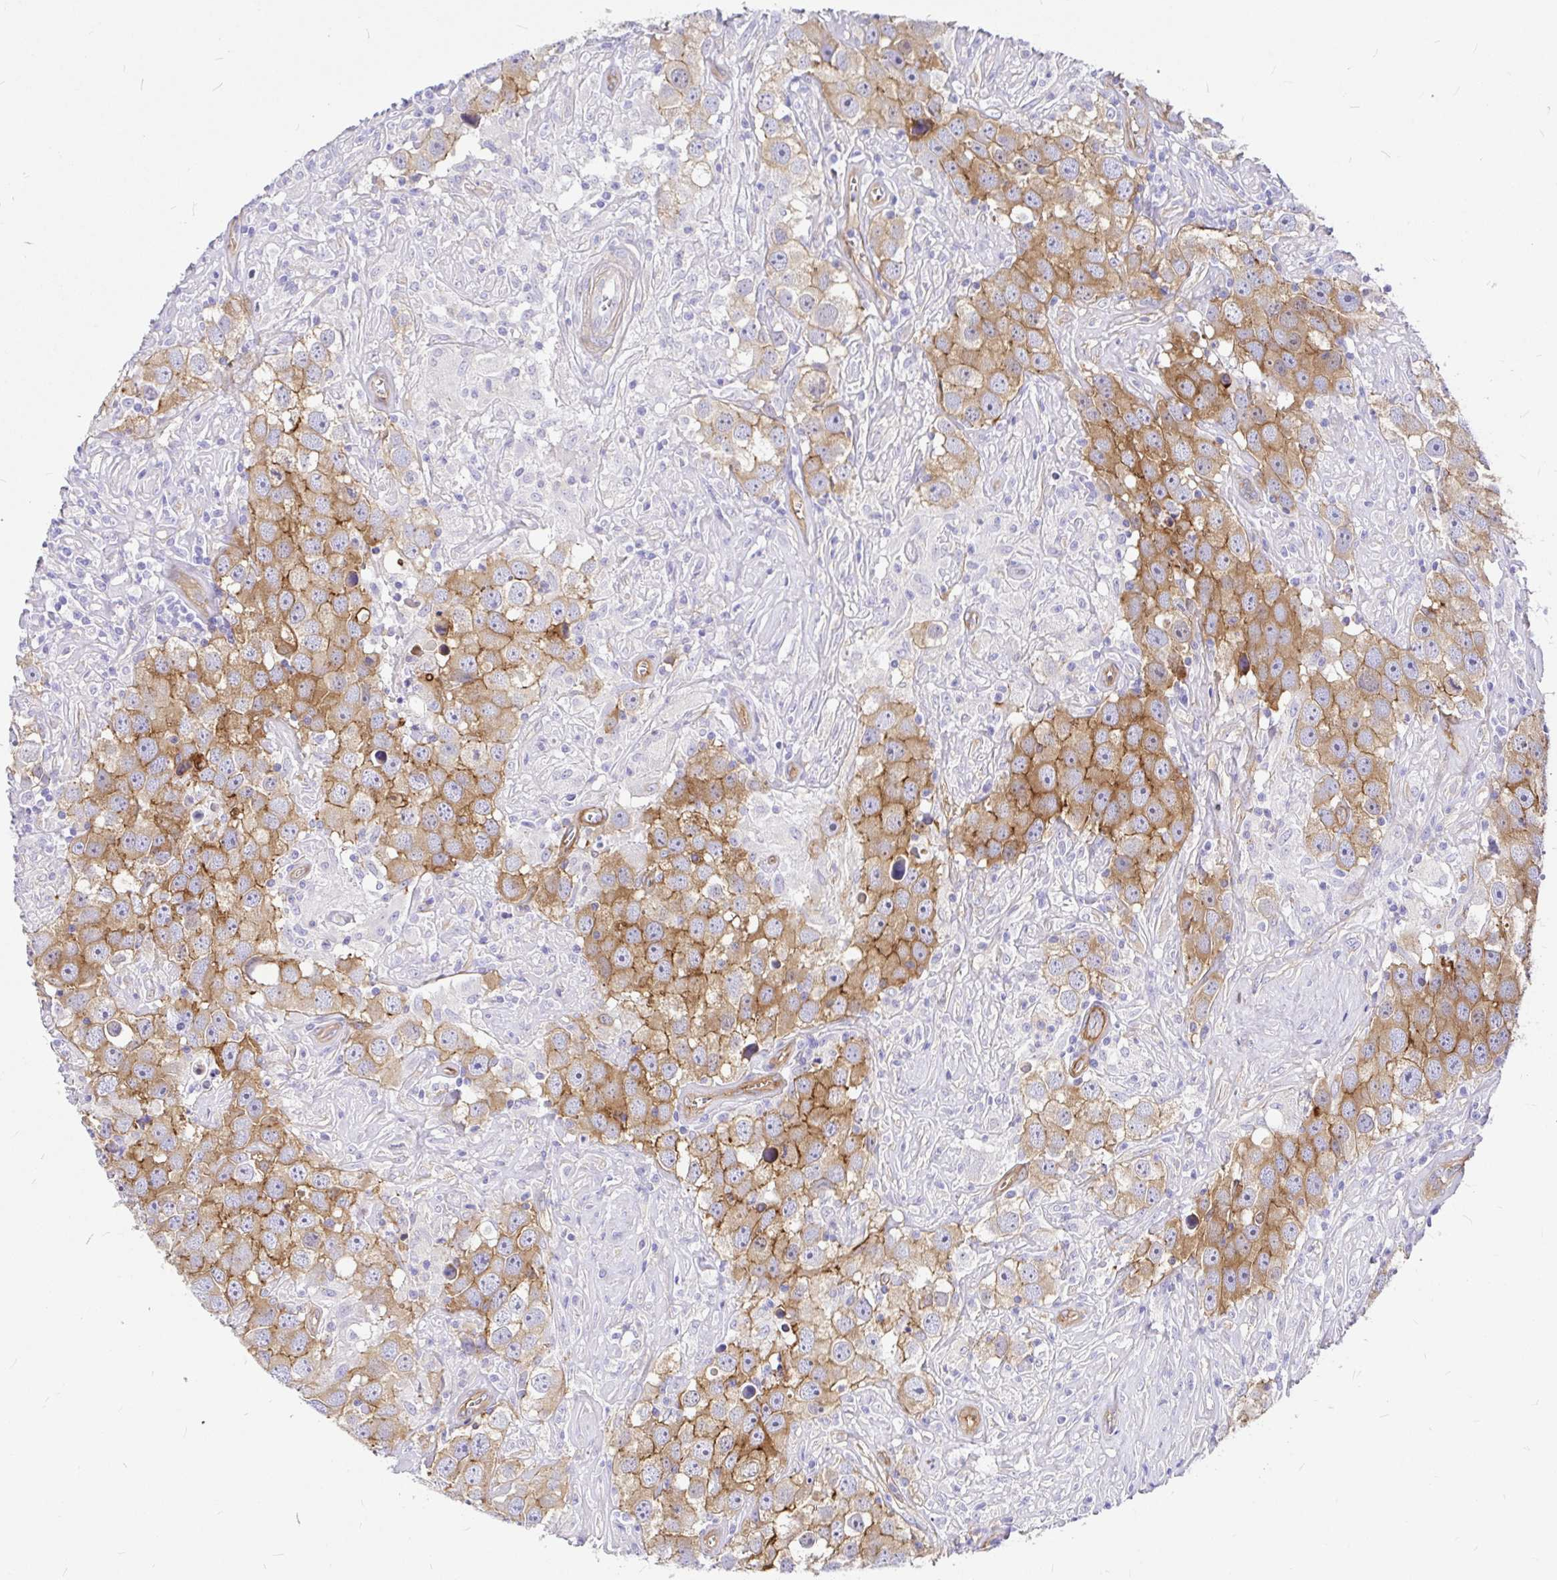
{"staining": {"intensity": "moderate", "quantity": ">75%", "location": "cytoplasmic/membranous"}, "tissue": "testis cancer", "cell_type": "Tumor cells", "image_type": "cancer", "snomed": [{"axis": "morphology", "description": "Seminoma, NOS"}, {"axis": "topography", "description": "Testis"}], "caption": "Testis cancer (seminoma) stained for a protein (brown) reveals moderate cytoplasmic/membranous positive expression in about >75% of tumor cells.", "gene": "MYO1B", "patient": {"sex": "male", "age": 49}}